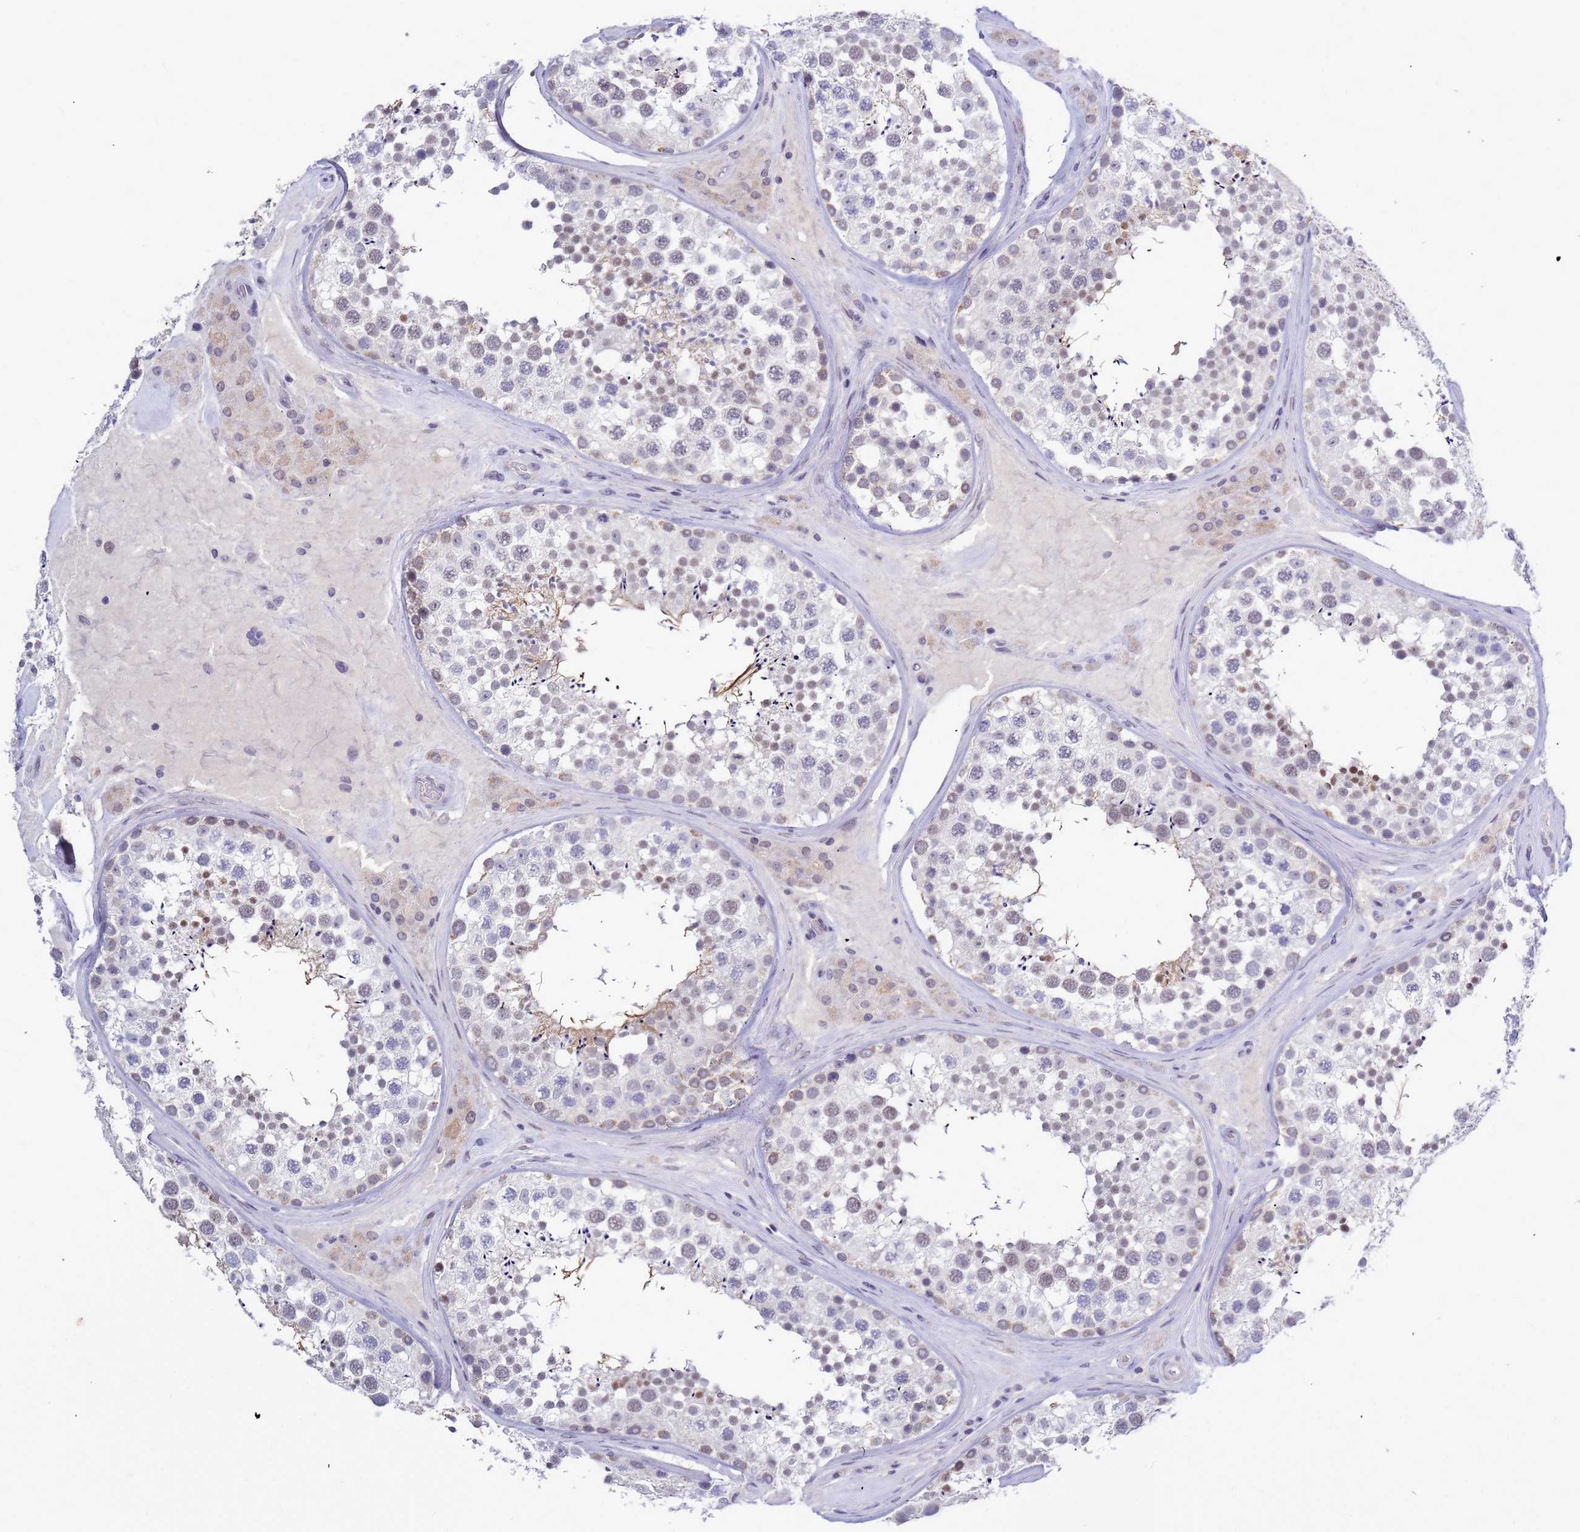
{"staining": {"intensity": "weak", "quantity": "25%-75%", "location": "nuclear"}, "tissue": "testis", "cell_type": "Cells in seminiferous ducts", "image_type": "normal", "snomed": [{"axis": "morphology", "description": "Normal tissue, NOS"}, {"axis": "topography", "description": "Testis"}], "caption": "Immunohistochemical staining of benign human testis displays 25%-75% levels of weak nuclear protein expression in approximately 25%-75% of cells in seminiferous ducts.", "gene": "CXorf65", "patient": {"sex": "male", "age": 46}}